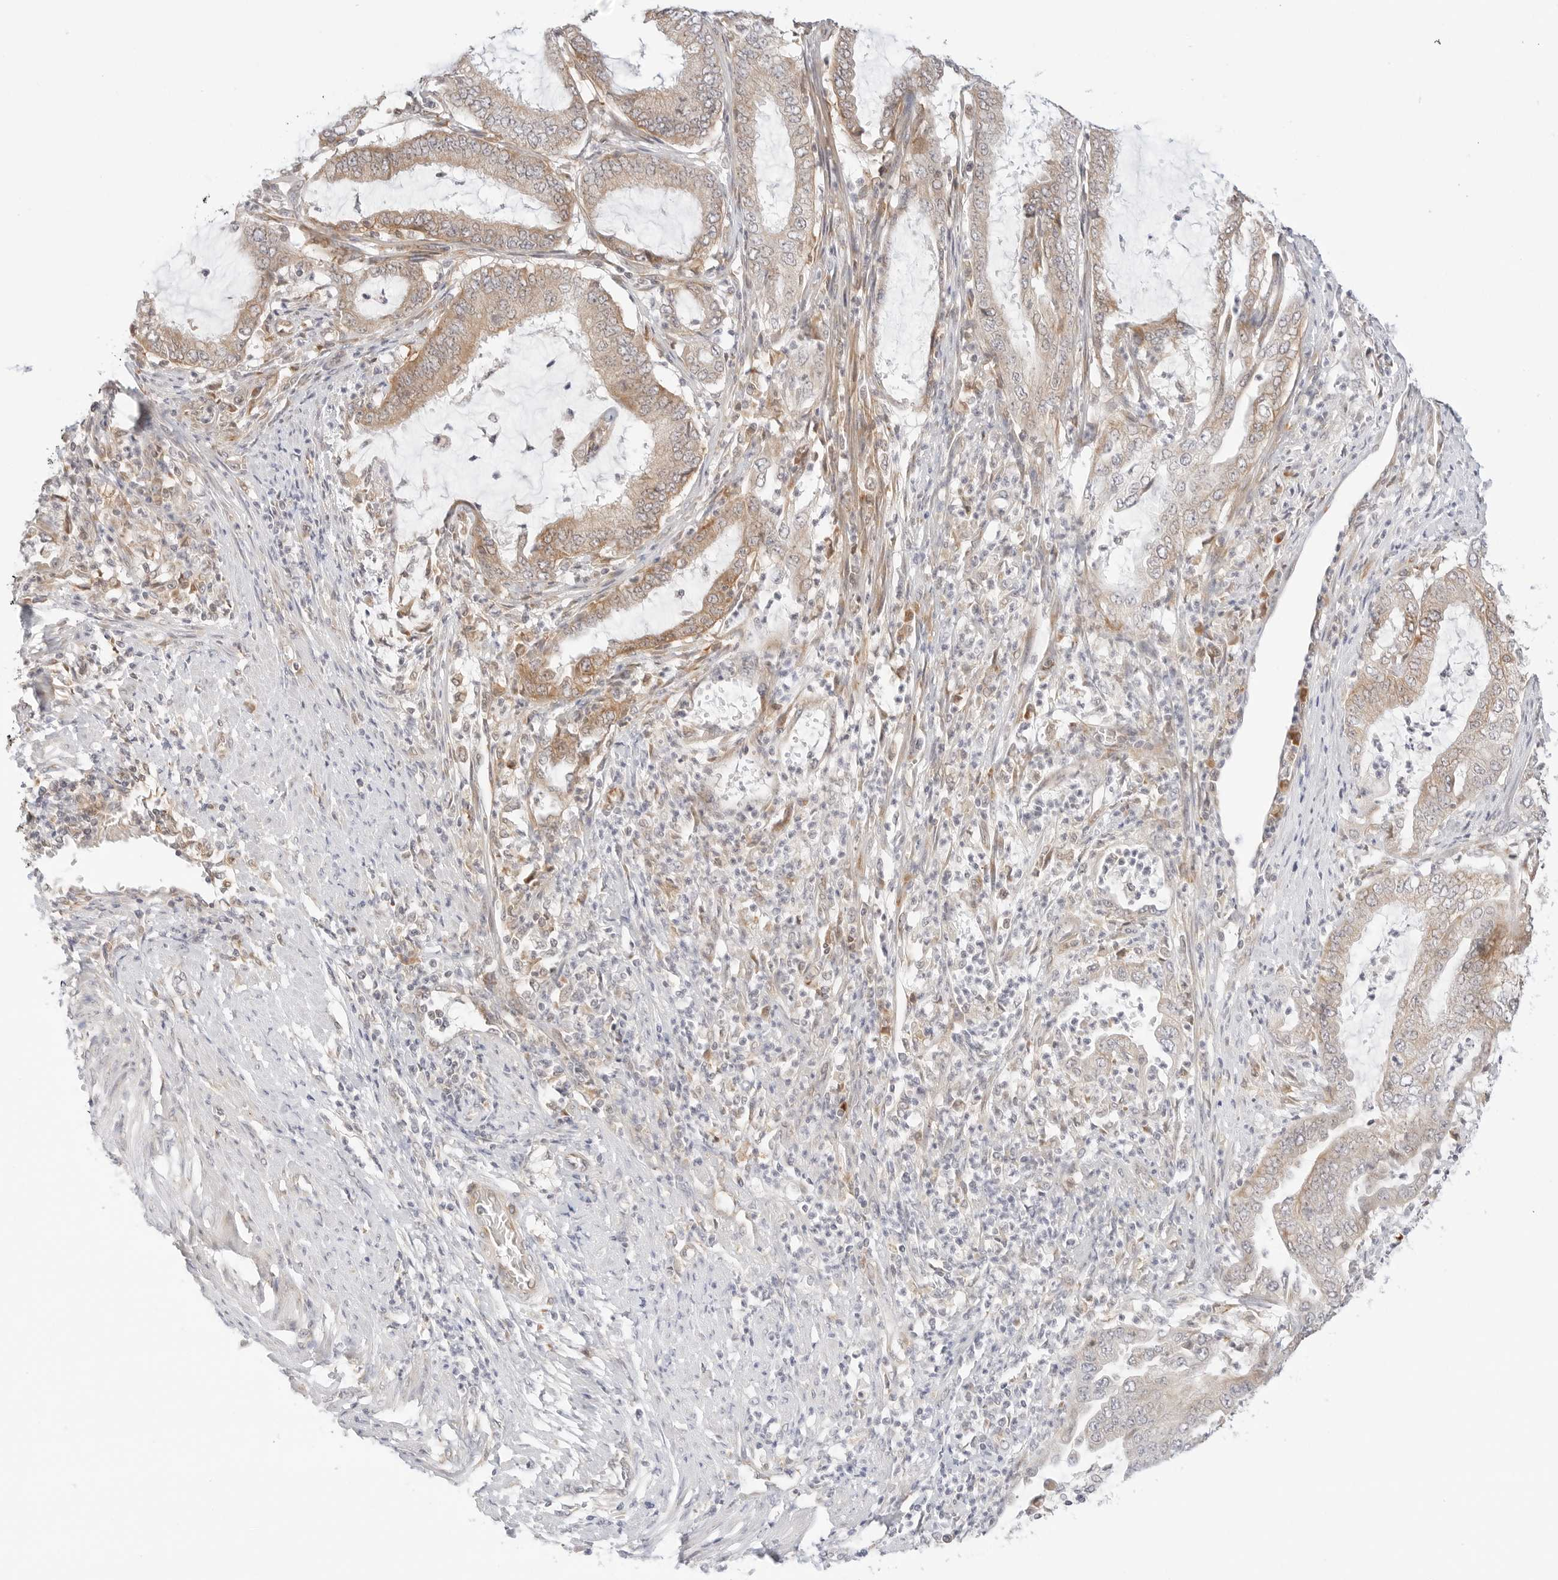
{"staining": {"intensity": "moderate", "quantity": "<25%", "location": "cytoplasmic/membranous"}, "tissue": "endometrial cancer", "cell_type": "Tumor cells", "image_type": "cancer", "snomed": [{"axis": "morphology", "description": "Adenocarcinoma, NOS"}, {"axis": "topography", "description": "Endometrium"}], "caption": "Adenocarcinoma (endometrial) stained with a brown dye displays moderate cytoplasmic/membranous positive staining in approximately <25% of tumor cells.", "gene": "ERO1B", "patient": {"sex": "female", "age": 51}}